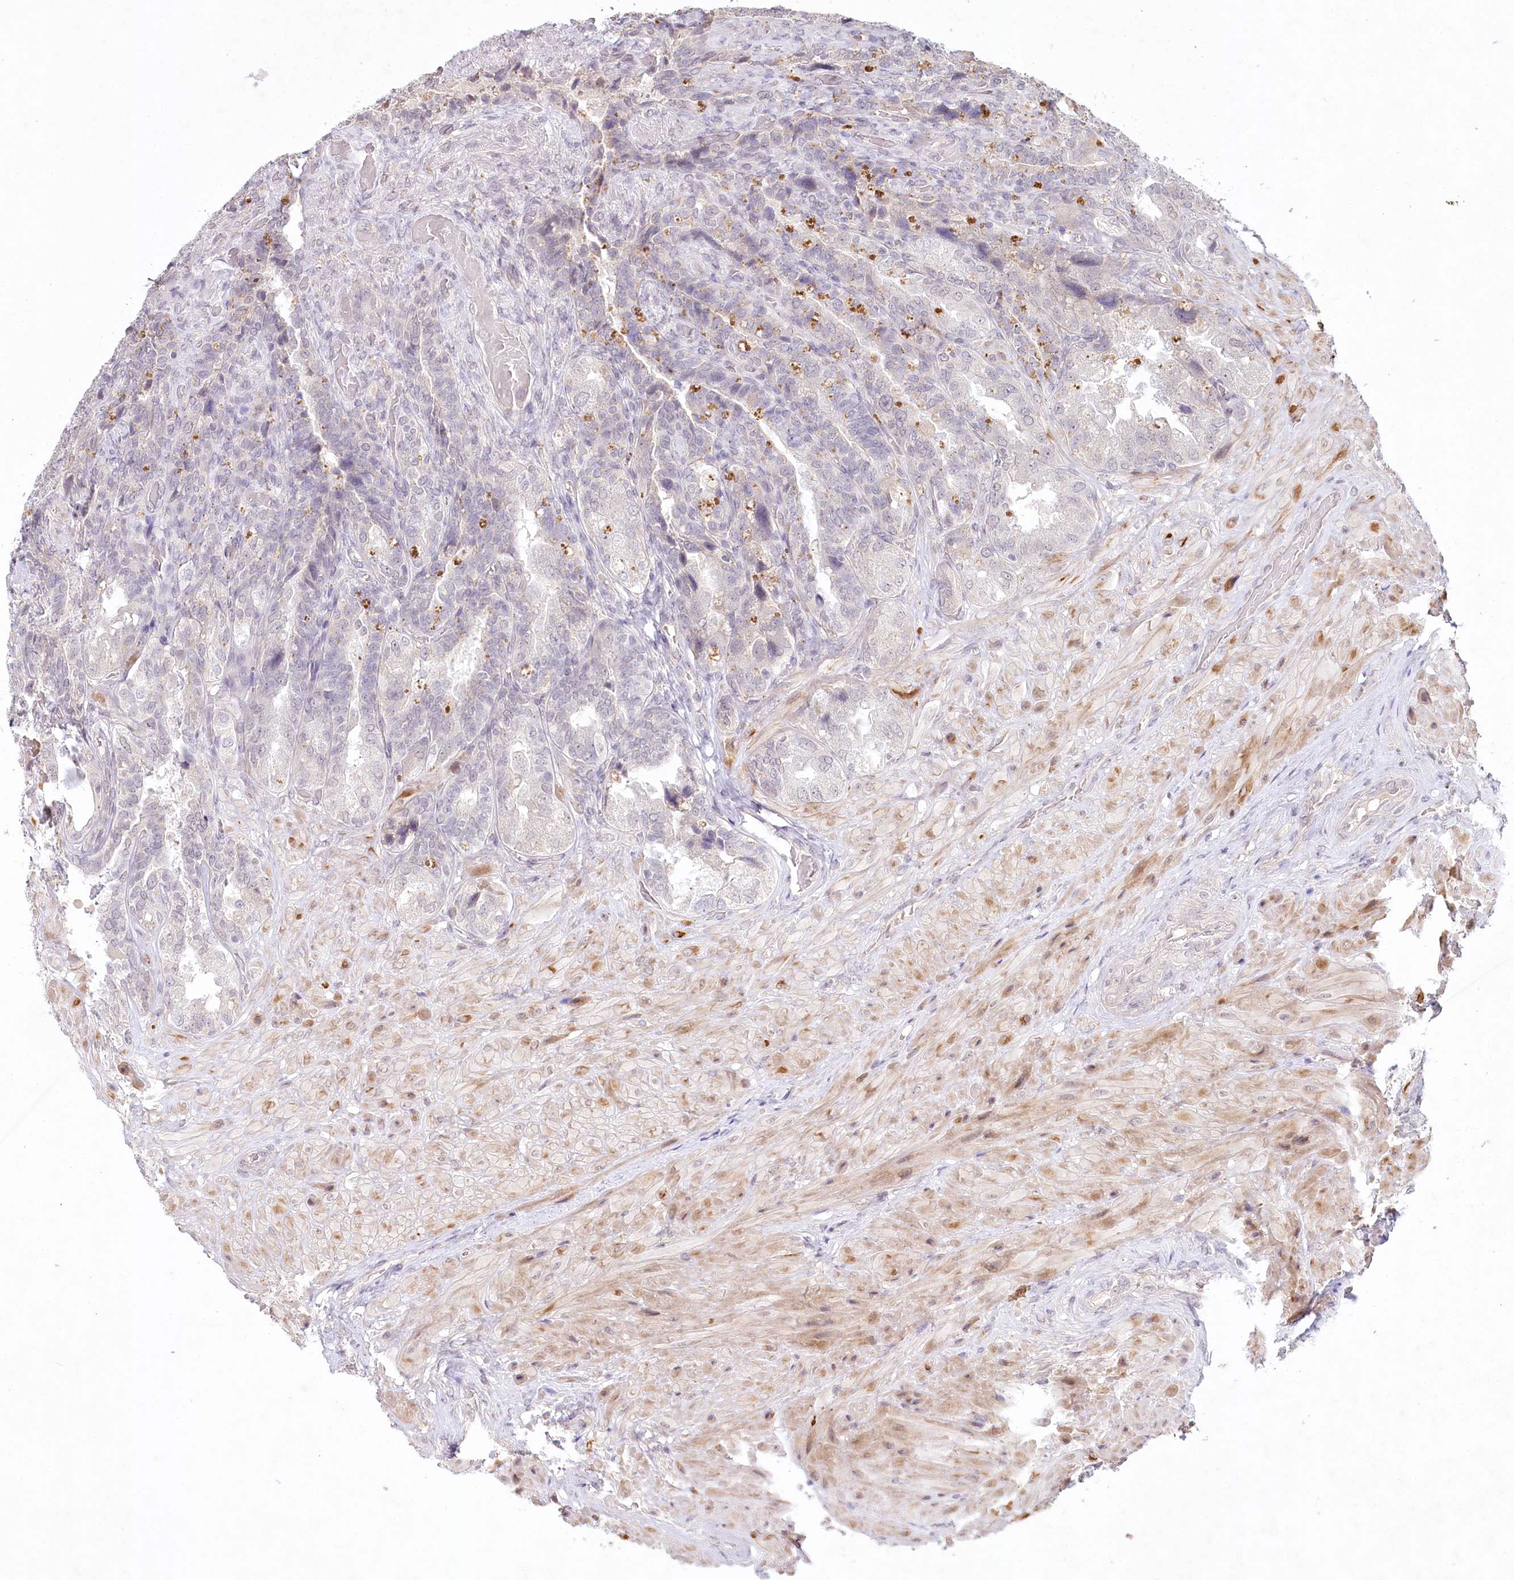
{"staining": {"intensity": "weak", "quantity": "<25%", "location": "nuclear"}, "tissue": "seminal vesicle", "cell_type": "Glandular cells", "image_type": "normal", "snomed": [{"axis": "morphology", "description": "Normal tissue, NOS"}, {"axis": "topography", "description": "Prostate and seminal vesicle, NOS"}, {"axis": "topography", "description": "Prostate"}, {"axis": "topography", "description": "Seminal veicle"}], "caption": "Seminal vesicle stained for a protein using immunohistochemistry (IHC) shows no expression glandular cells.", "gene": "AMTN", "patient": {"sex": "male", "age": 67}}